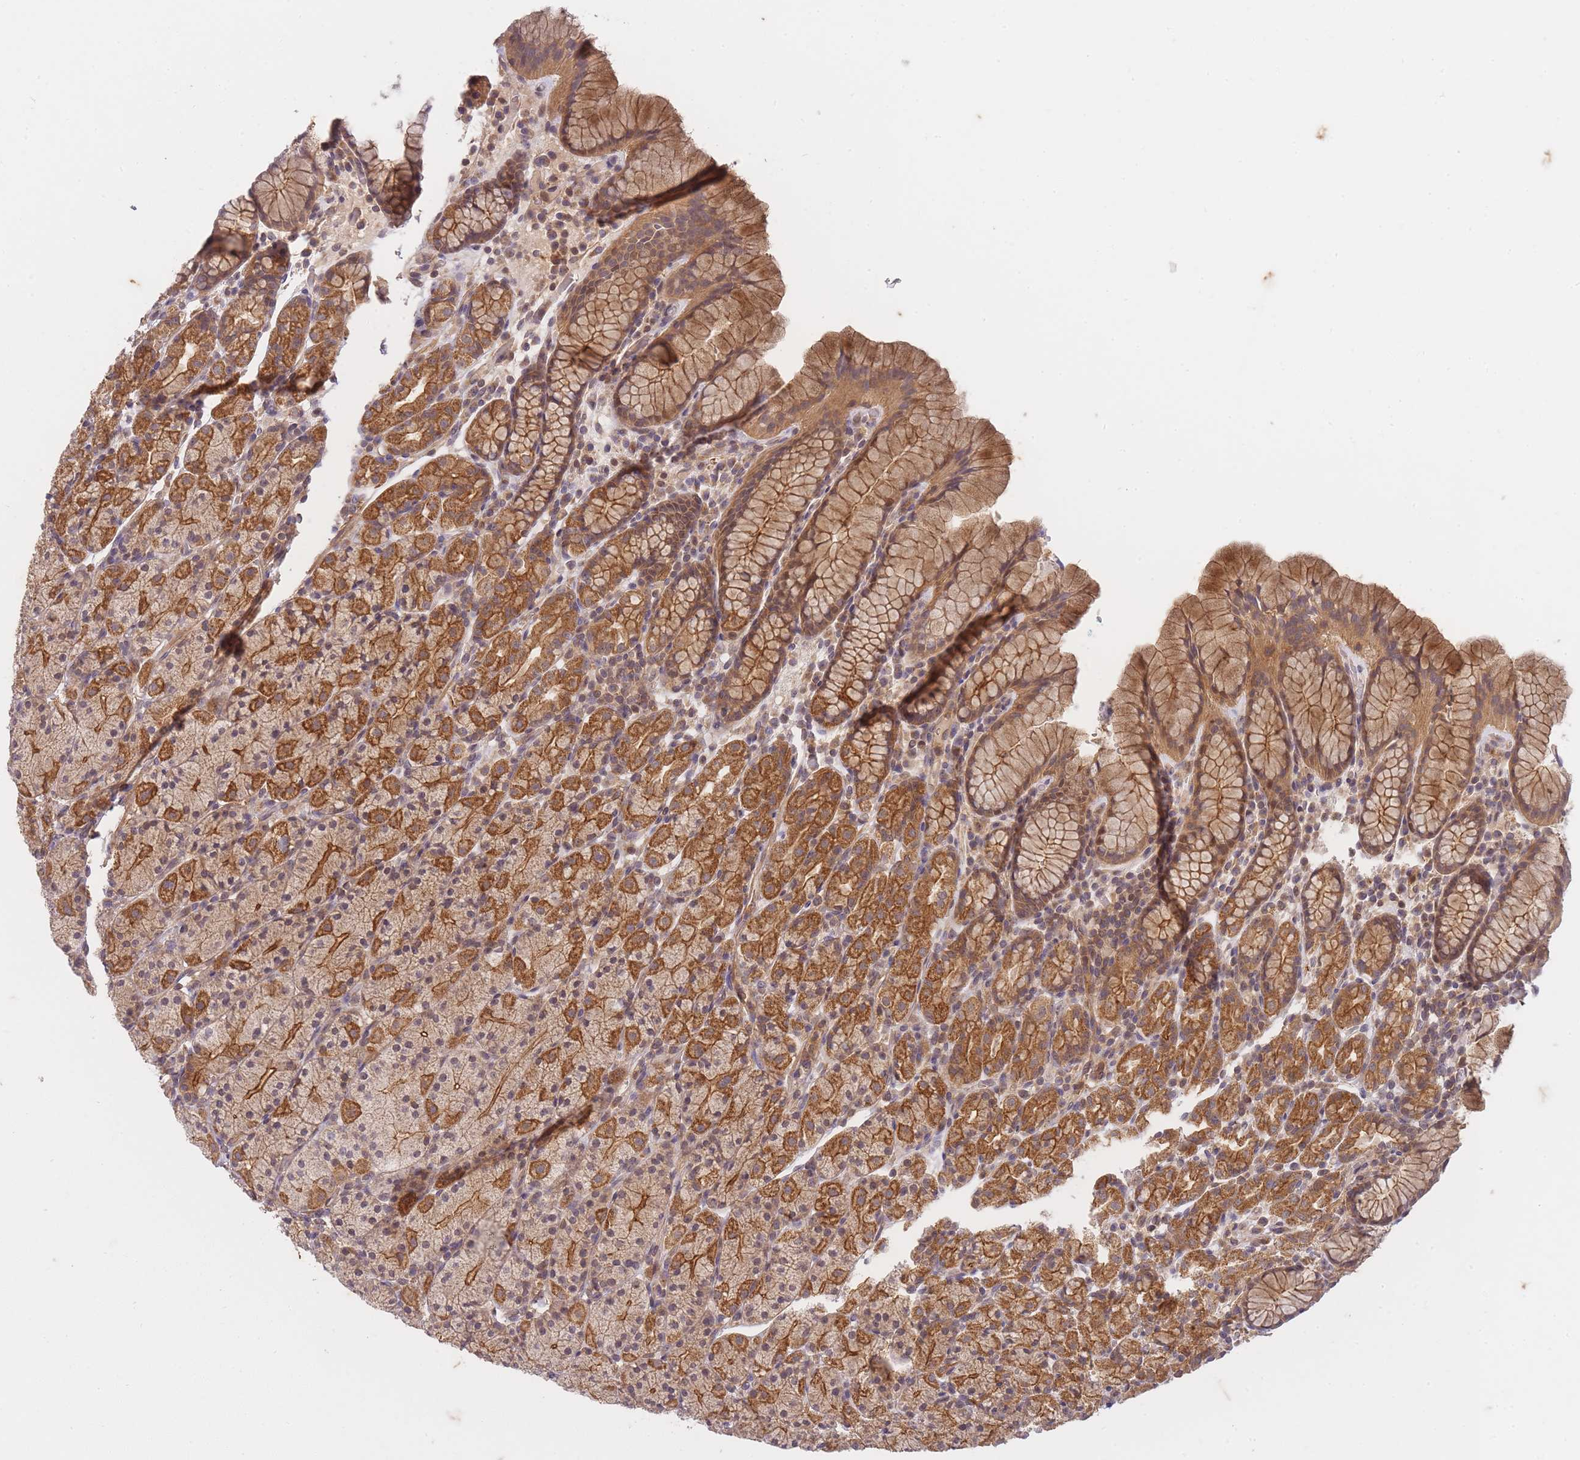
{"staining": {"intensity": "strong", "quantity": "25%-75%", "location": "cytoplasmic/membranous"}, "tissue": "stomach", "cell_type": "Glandular cells", "image_type": "normal", "snomed": [{"axis": "morphology", "description": "Normal tissue, NOS"}, {"axis": "topography", "description": "Stomach, upper"}, {"axis": "topography", "description": "Stomach"}], "caption": "Approximately 25%-75% of glandular cells in normal stomach reveal strong cytoplasmic/membranous protein positivity as visualized by brown immunohistochemical staining.", "gene": "ST8SIA4", "patient": {"sex": "male", "age": 62}}